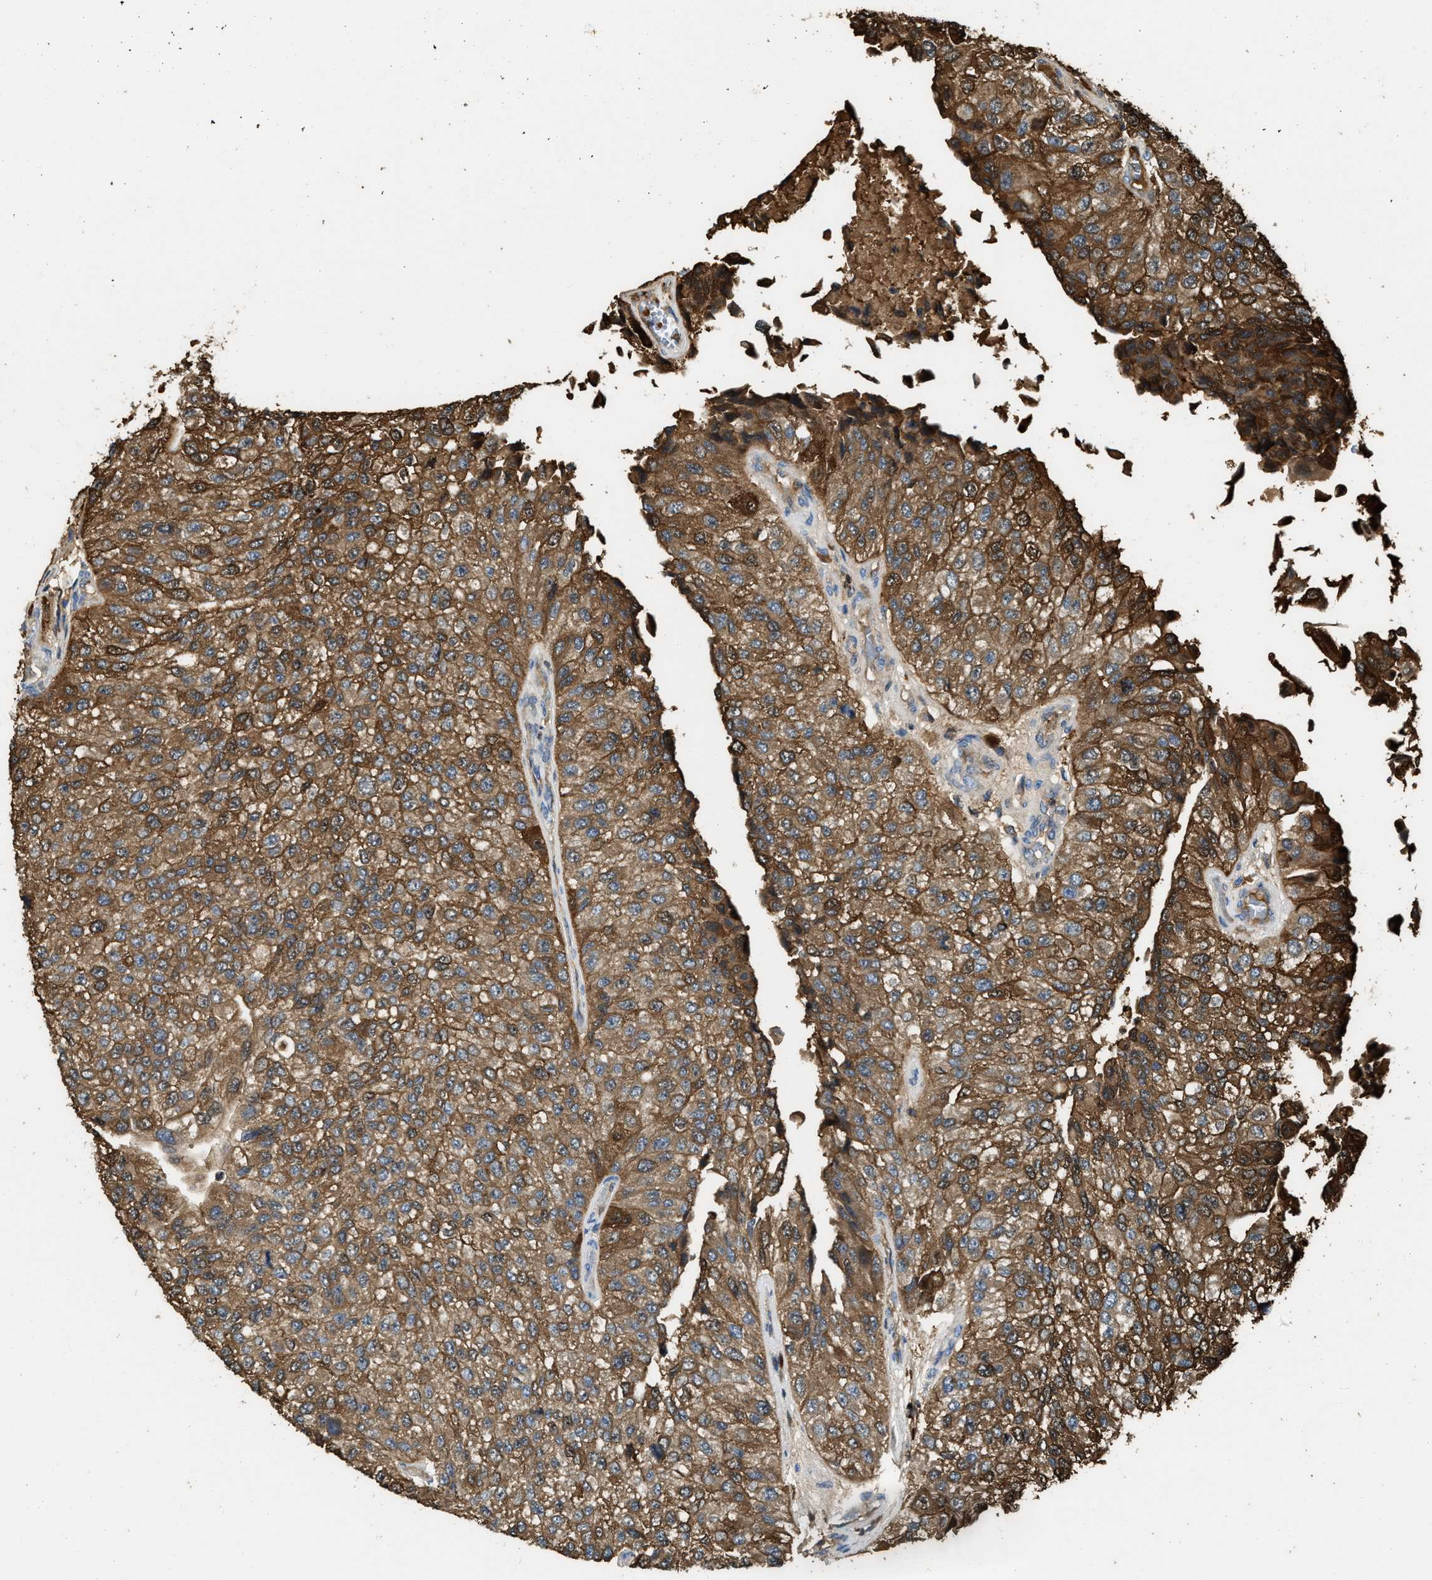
{"staining": {"intensity": "moderate", "quantity": ">75%", "location": "cytoplasmic/membranous"}, "tissue": "urothelial cancer", "cell_type": "Tumor cells", "image_type": "cancer", "snomed": [{"axis": "morphology", "description": "Urothelial carcinoma, High grade"}, {"axis": "topography", "description": "Kidney"}, {"axis": "topography", "description": "Urinary bladder"}], "caption": "The immunohistochemical stain shows moderate cytoplasmic/membranous positivity in tumor cells of high-grade urothelial carcinoma tissue.", "gene": "SERPINB5", "patient": {"sex": "male", "age": 77}}